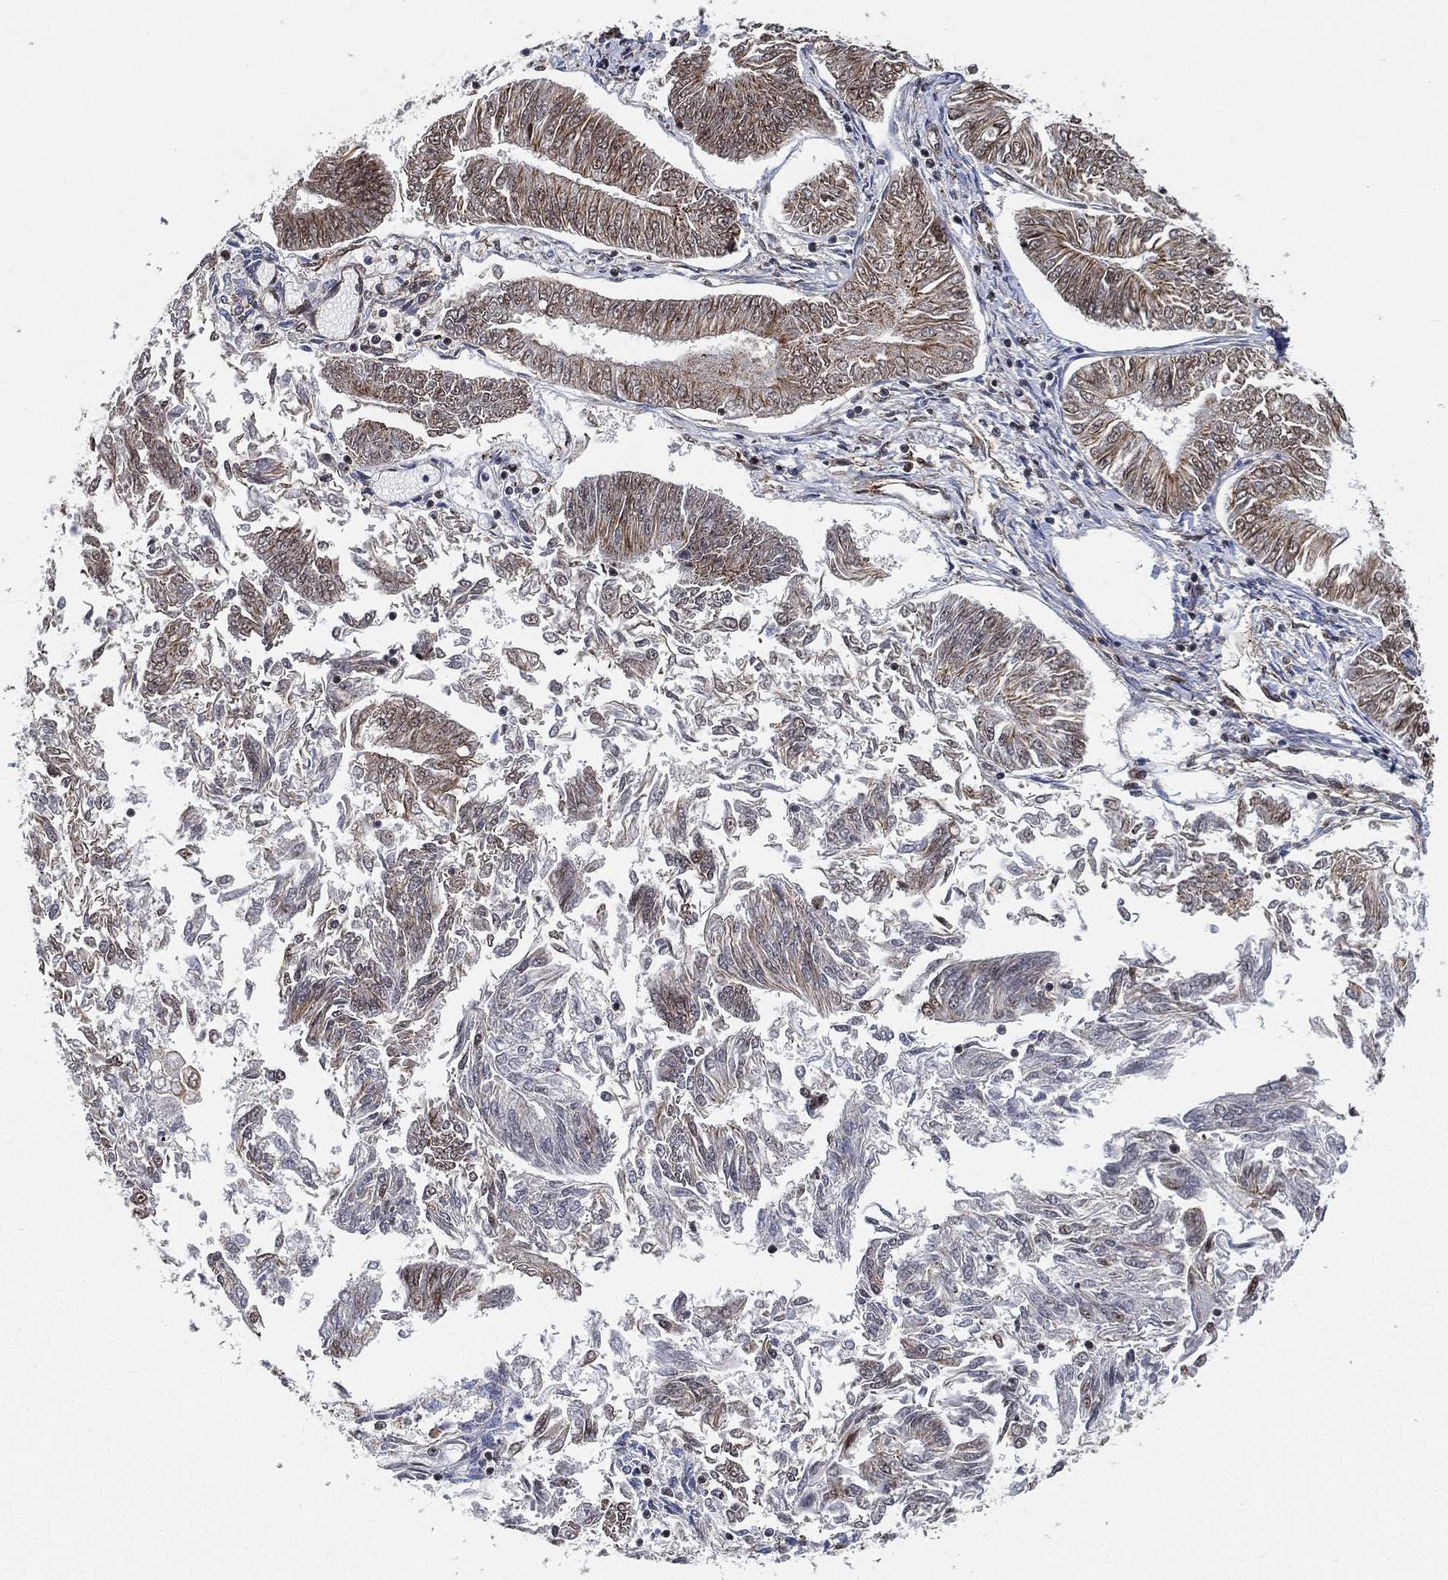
{"staining": {"intensity": "weak", "quantity": "25%-75%", "location": "cytoplasmic/membranous"}, "tissue": "endometrial cancer", "cell_type": "Tumor cells", "image_type": "cancer", "snomed": [{"axis": "morphology", "description": "Adenocarcinoma, NOS"}, {"axis": "topography", "description": "Endometrium"}], "caption": "DAB immunohistochemical staining of endometrial cancer displays weak cytoplasmic/membranous protein staining in about 25%-75% of tumor cells.", "gene": "RSRC2", "patient": {"sex": "female", "age": 58}}